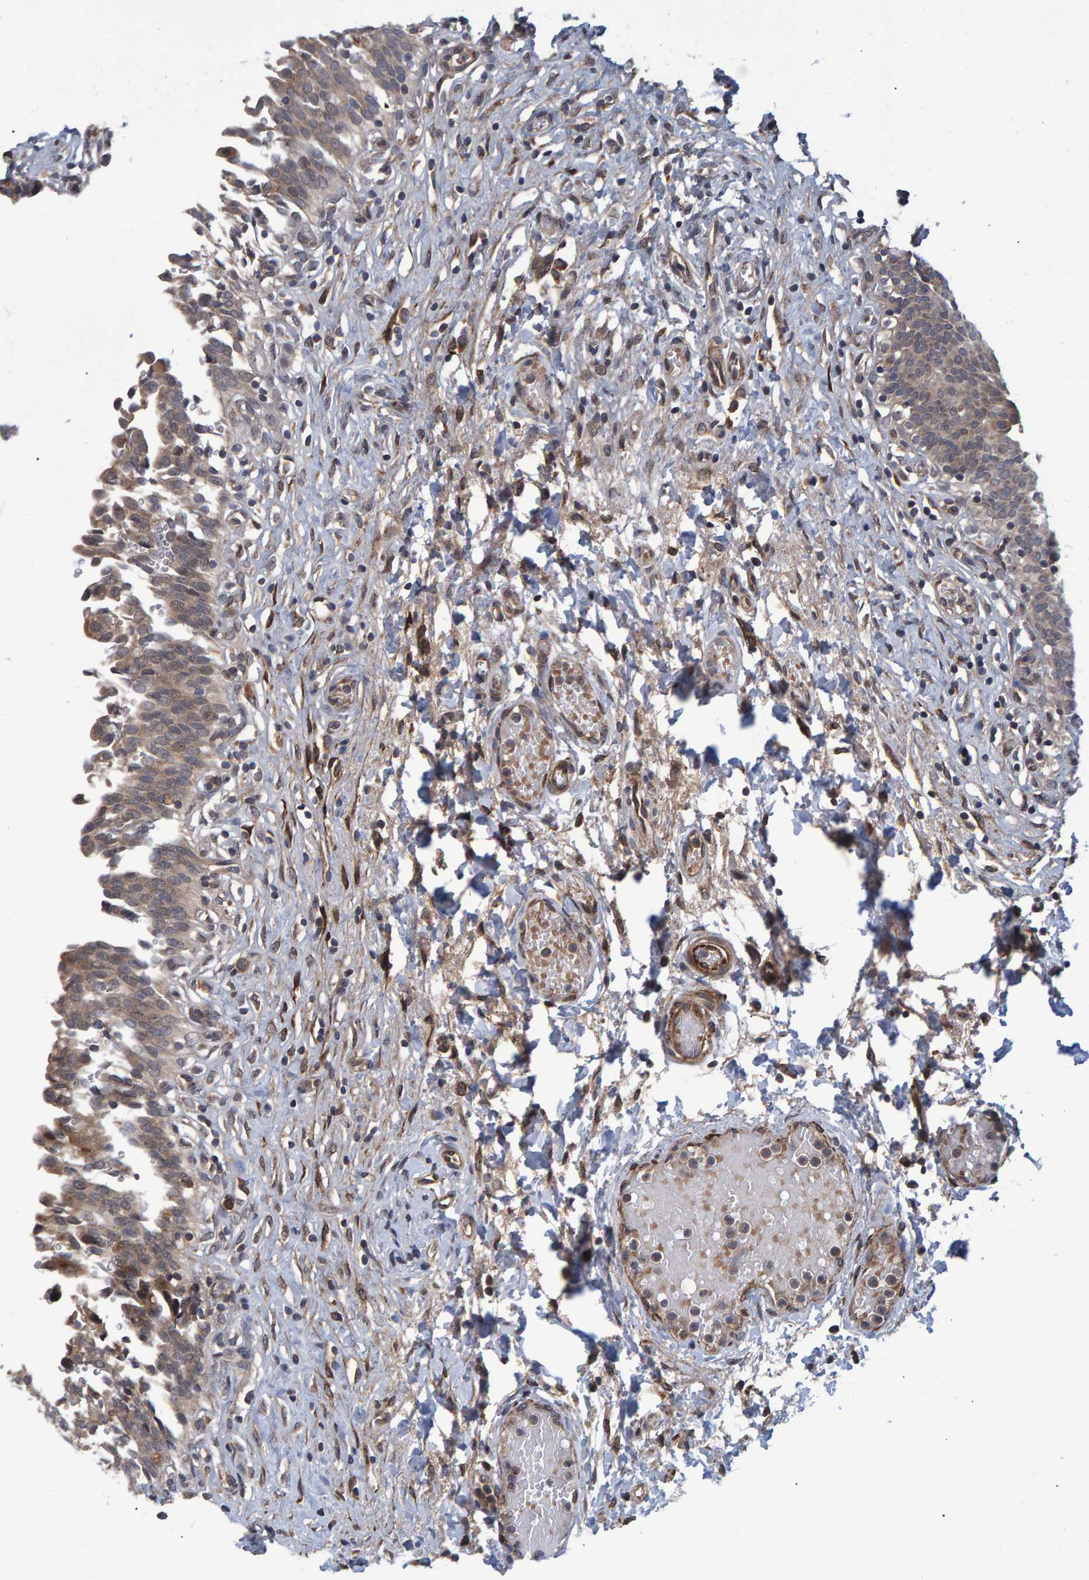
{"staining": {"intensity": "moderate", "quantity": ">75%", "location": "cytoplasmic/membranous"}, "tissue": "urinary bladder", "cell_type": "Urothelial cells", "image_type": "normal", "snomed": [{"axis": "morphology", "description": "Urothelial carcinoma, High grade"}, {"axis": "topography", "description": "Urinary bladder"}], "caption": "This histopathology image reveals immunohistochemistry staining of benign human urinary bladder, with medium moderate cytoplasmic/membranous staining in approximately >75% of urothelial cells.", "gene": "ATP6V1H", "patient": {"sex": "male", "age": 46}}